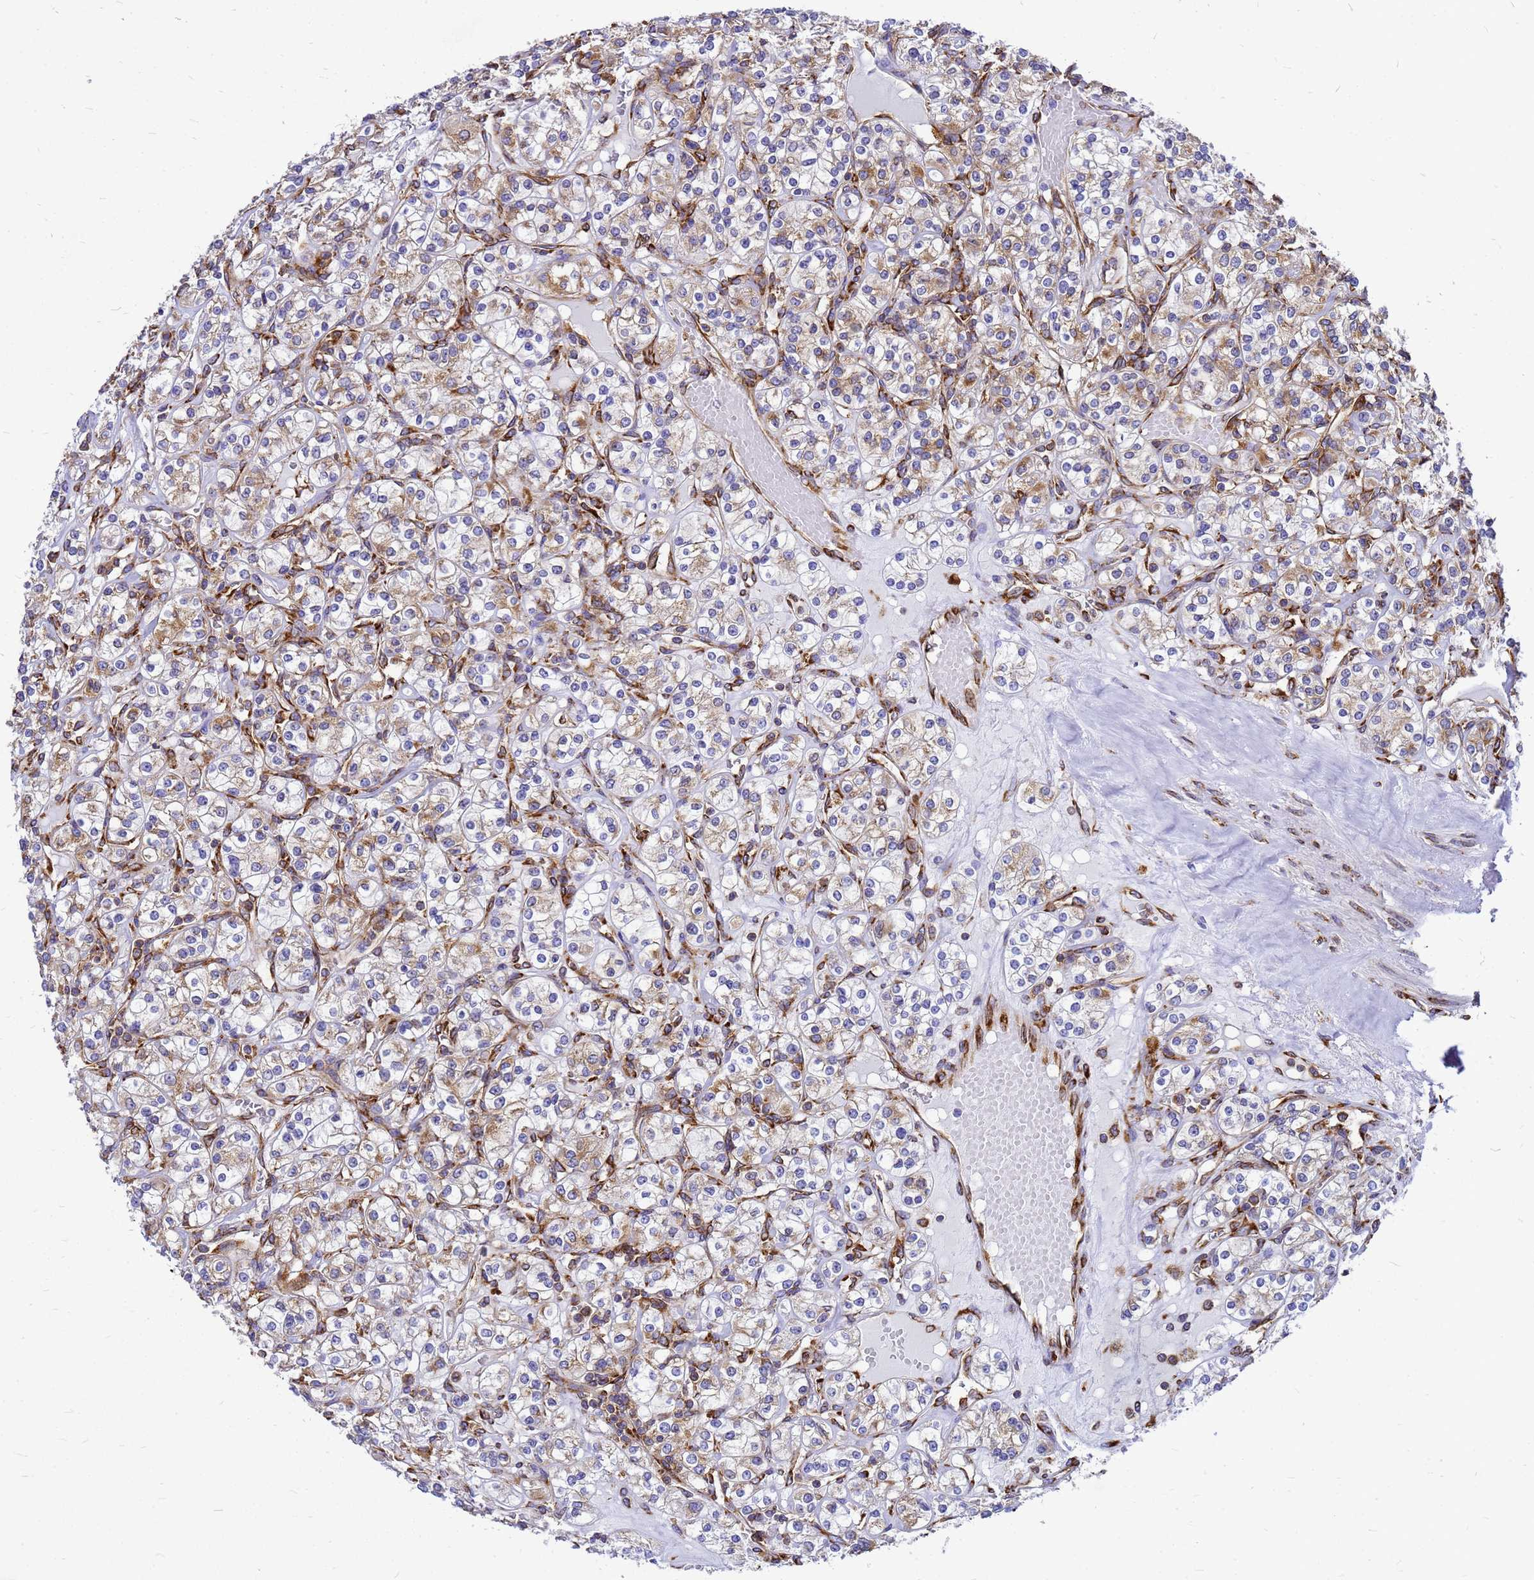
{"staining": {"intensity": "moderate", "quantity": ">75%", "location": "cytoplasmic/membranous"}, "tissue": "renal cancer", "cell_type": "Tumor cells", "image_type": "cancer", "snomed": [{"axis": "morphology", "description": "Adenocarcinoma, NOS"}, {"axis": "topography", "description": "Kidney"}], "caption": "This is a micrograph of immunohistochemistry staining of adenocarcinoma (renal), which shows moderate staining in the cytoplasmic/membranous of tumor cells.", "gene": "EEF1D", "patient": {"sex": "male", "age": 77}}